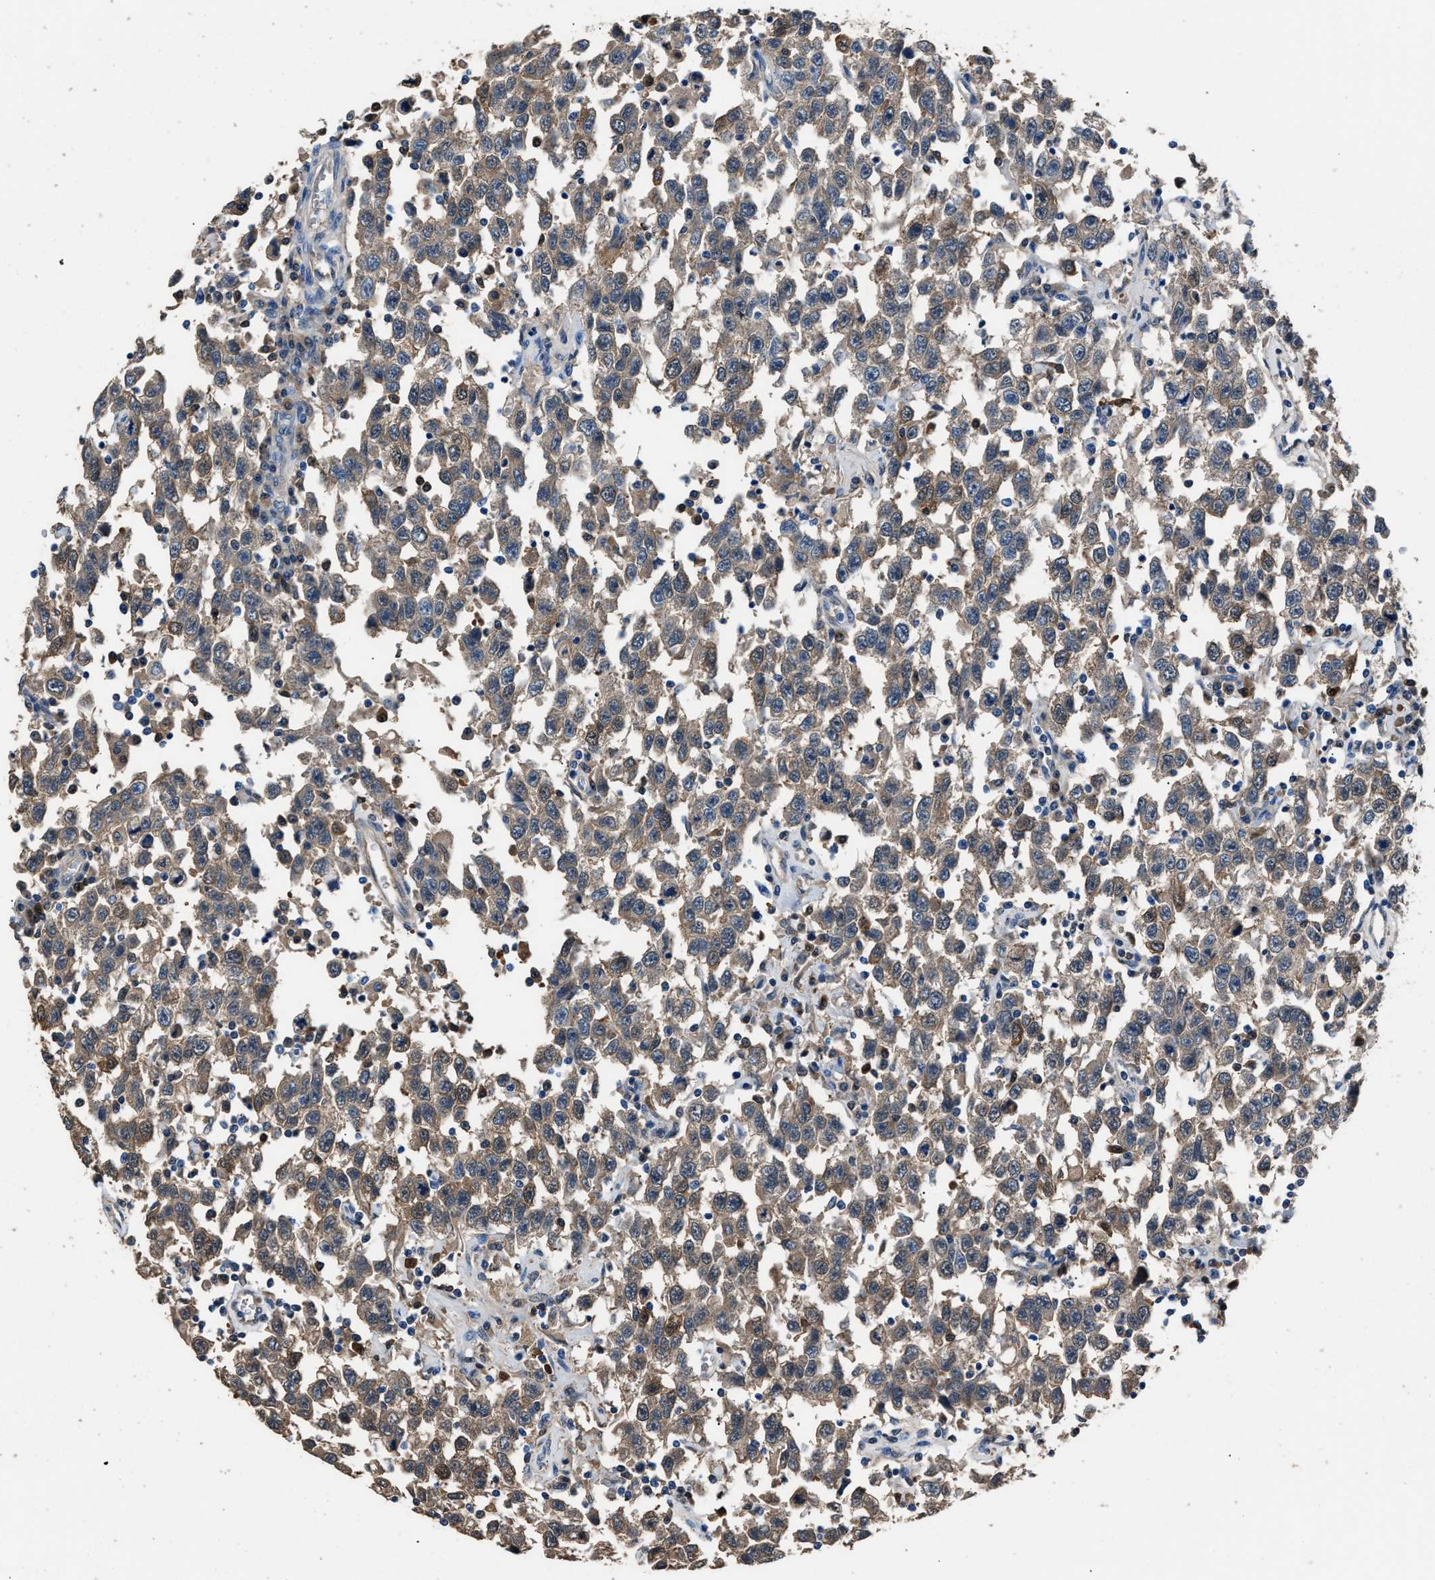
{"staining": {"intensity": "weak", "quantity": ">75%", "location": "cytoplasmic/membranous"}, "tissue": "testis cancer", "cell_type": "Tumor cells", "image_type": "cancer", "snomed": [{"axis": "morphology", "description": "Seminoma, NOS"}, {"axis": "topography", "description": "Testis"}], "caption": "Testis cancer (seminoma) stained for a protein (brown) displays weak cytoplasmic/membranous positive expression in approximately >75% of tumor cells.", "gene": "GSTP1", "patient": {"sex": "male", "age": 41}}